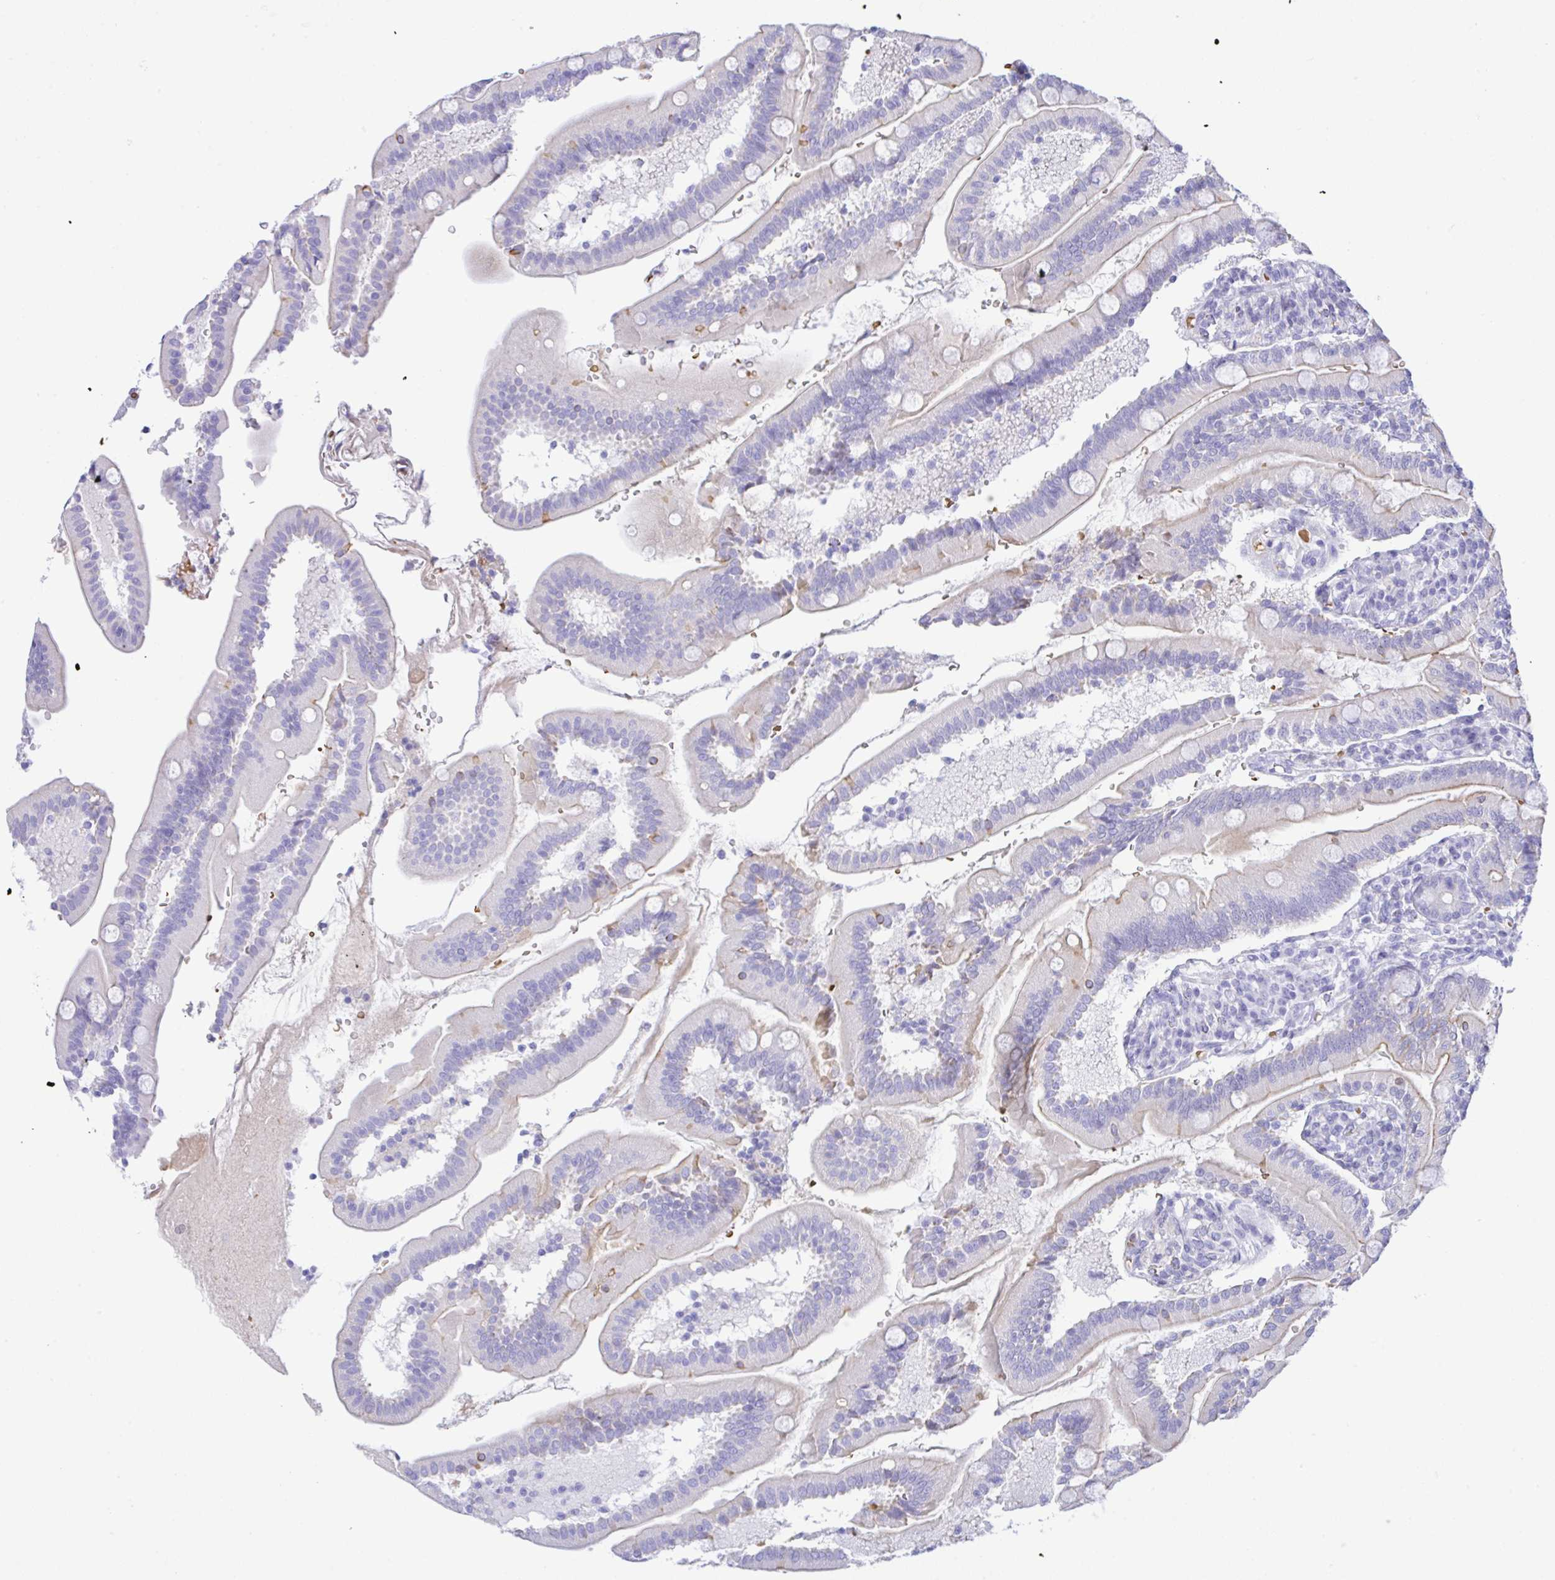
{"staining": {"intensity": "weak", "quantity": "25%-75%", "location": "cytoplasmic/membranous"}, "tissue": "duodenum", "cell_type": "Glandular cells", "image_type": "normal", "snomed": [{"axis": "morphology", "description": "Normal tissue, NOS"}, {"axis": "topography", "description": "Duodenum"}], "caption": "High-power microscopy captured an IHC image of benign duodenum, revealing weak cytoplasmic/membranous expression in approximately 25%-75% of glandular cells. (DAB = brown stain, brightfield microscopy at high magnification).", "gene": "ZNF221", "patient": {"sex": "female", "age": 67}}